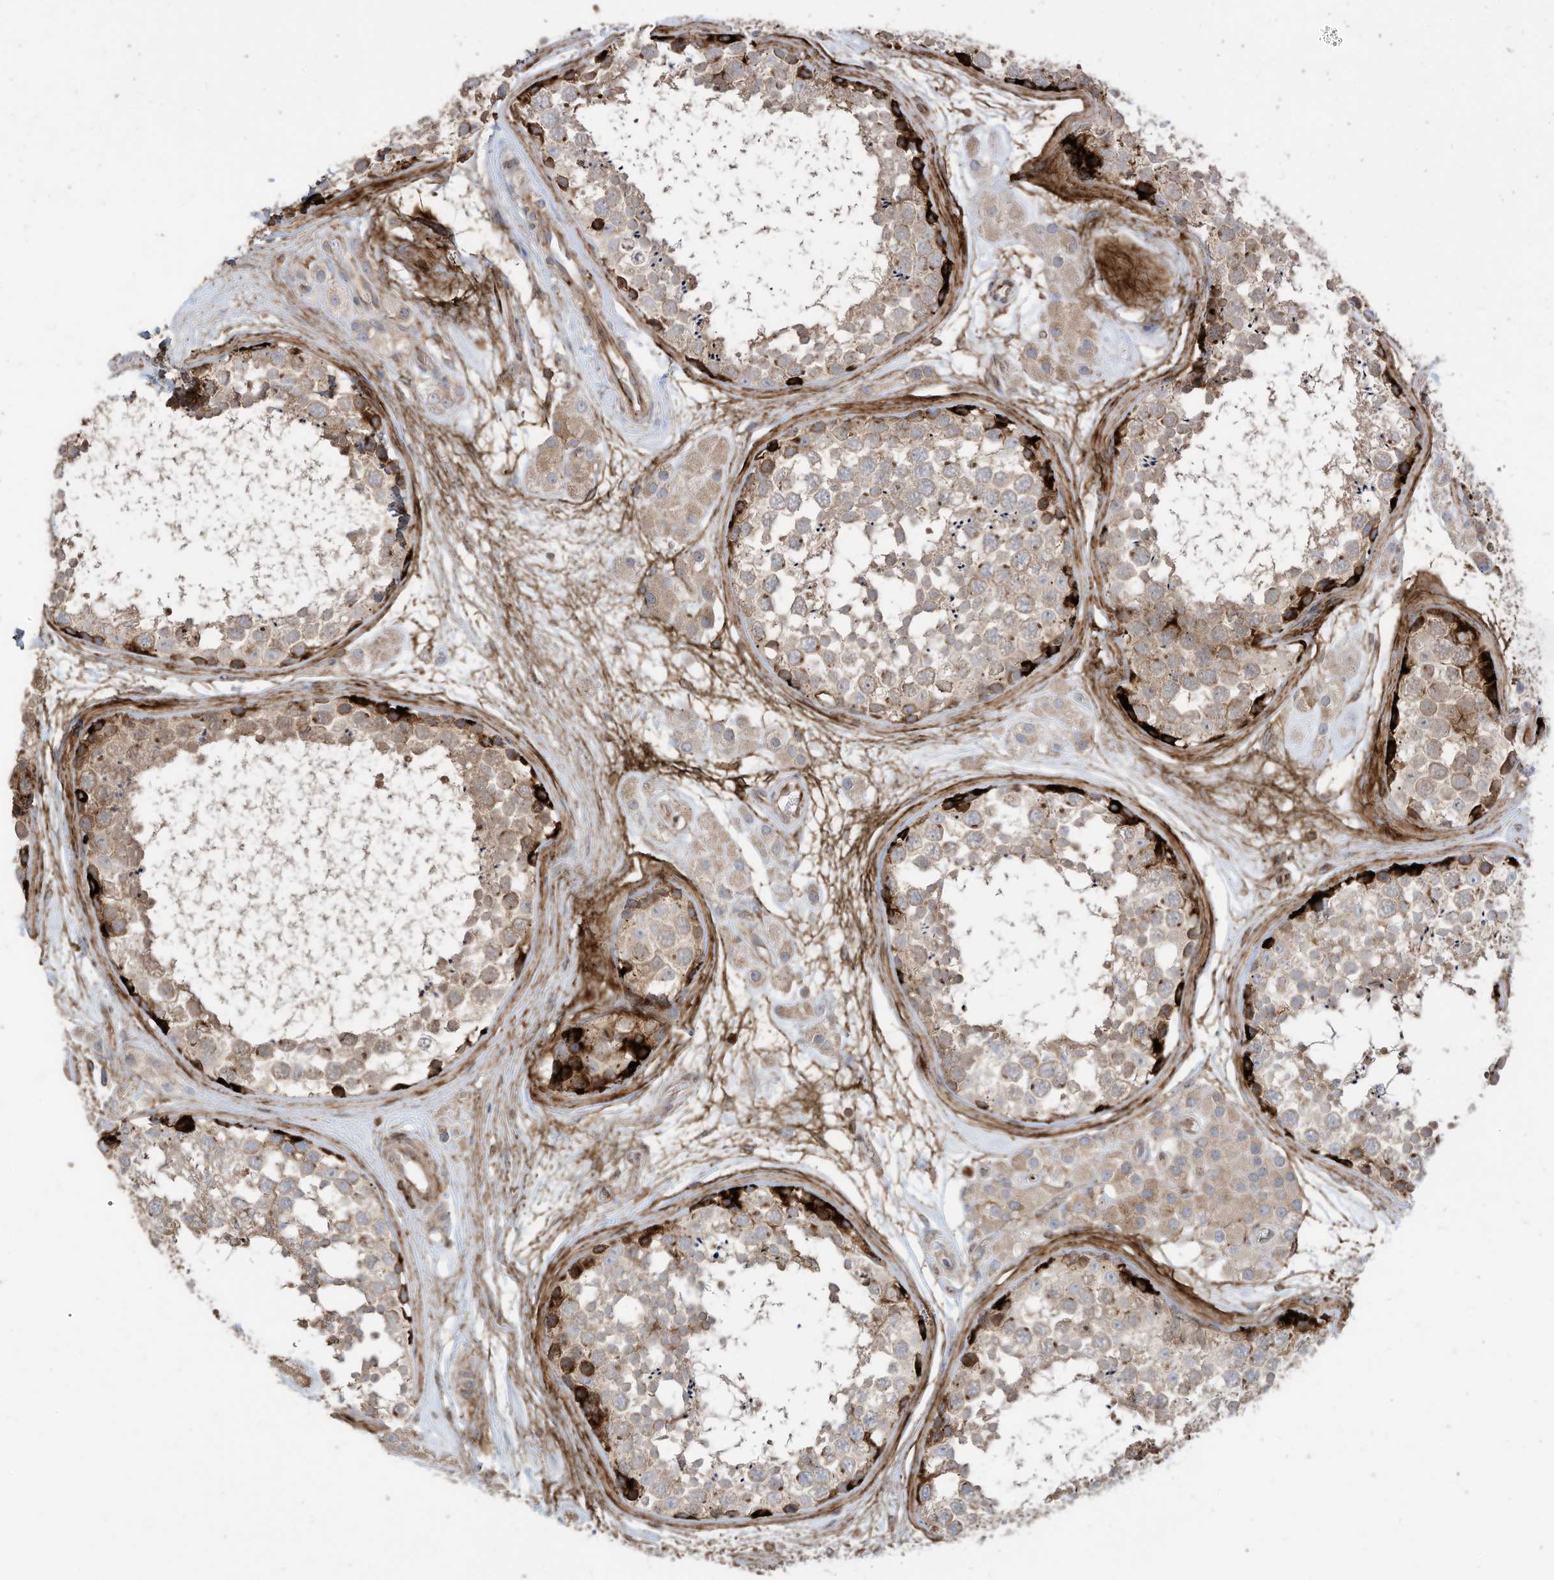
{"staining": {"intensity": "strong", "quantity": "<25%", "location": "cytoplasmic/membranous"}, "tissue": "testis", "cell_type": "Cells in seminiferous ducts", "image_type": "normal", "snomed": [{"axis": "morphology", "description": "Normal tissue, NOS"}, {"axis": "topography", "description": "Testis"}], "caption": "DAB immunohistochemical staining of benign testis exhibits strong cytoplasmic/membranous protein staining in approximately <25% of cells in seminiferous ducts.", "gene": "TRNAU1AP", "patient": {"sex": "male", "age": 56}}